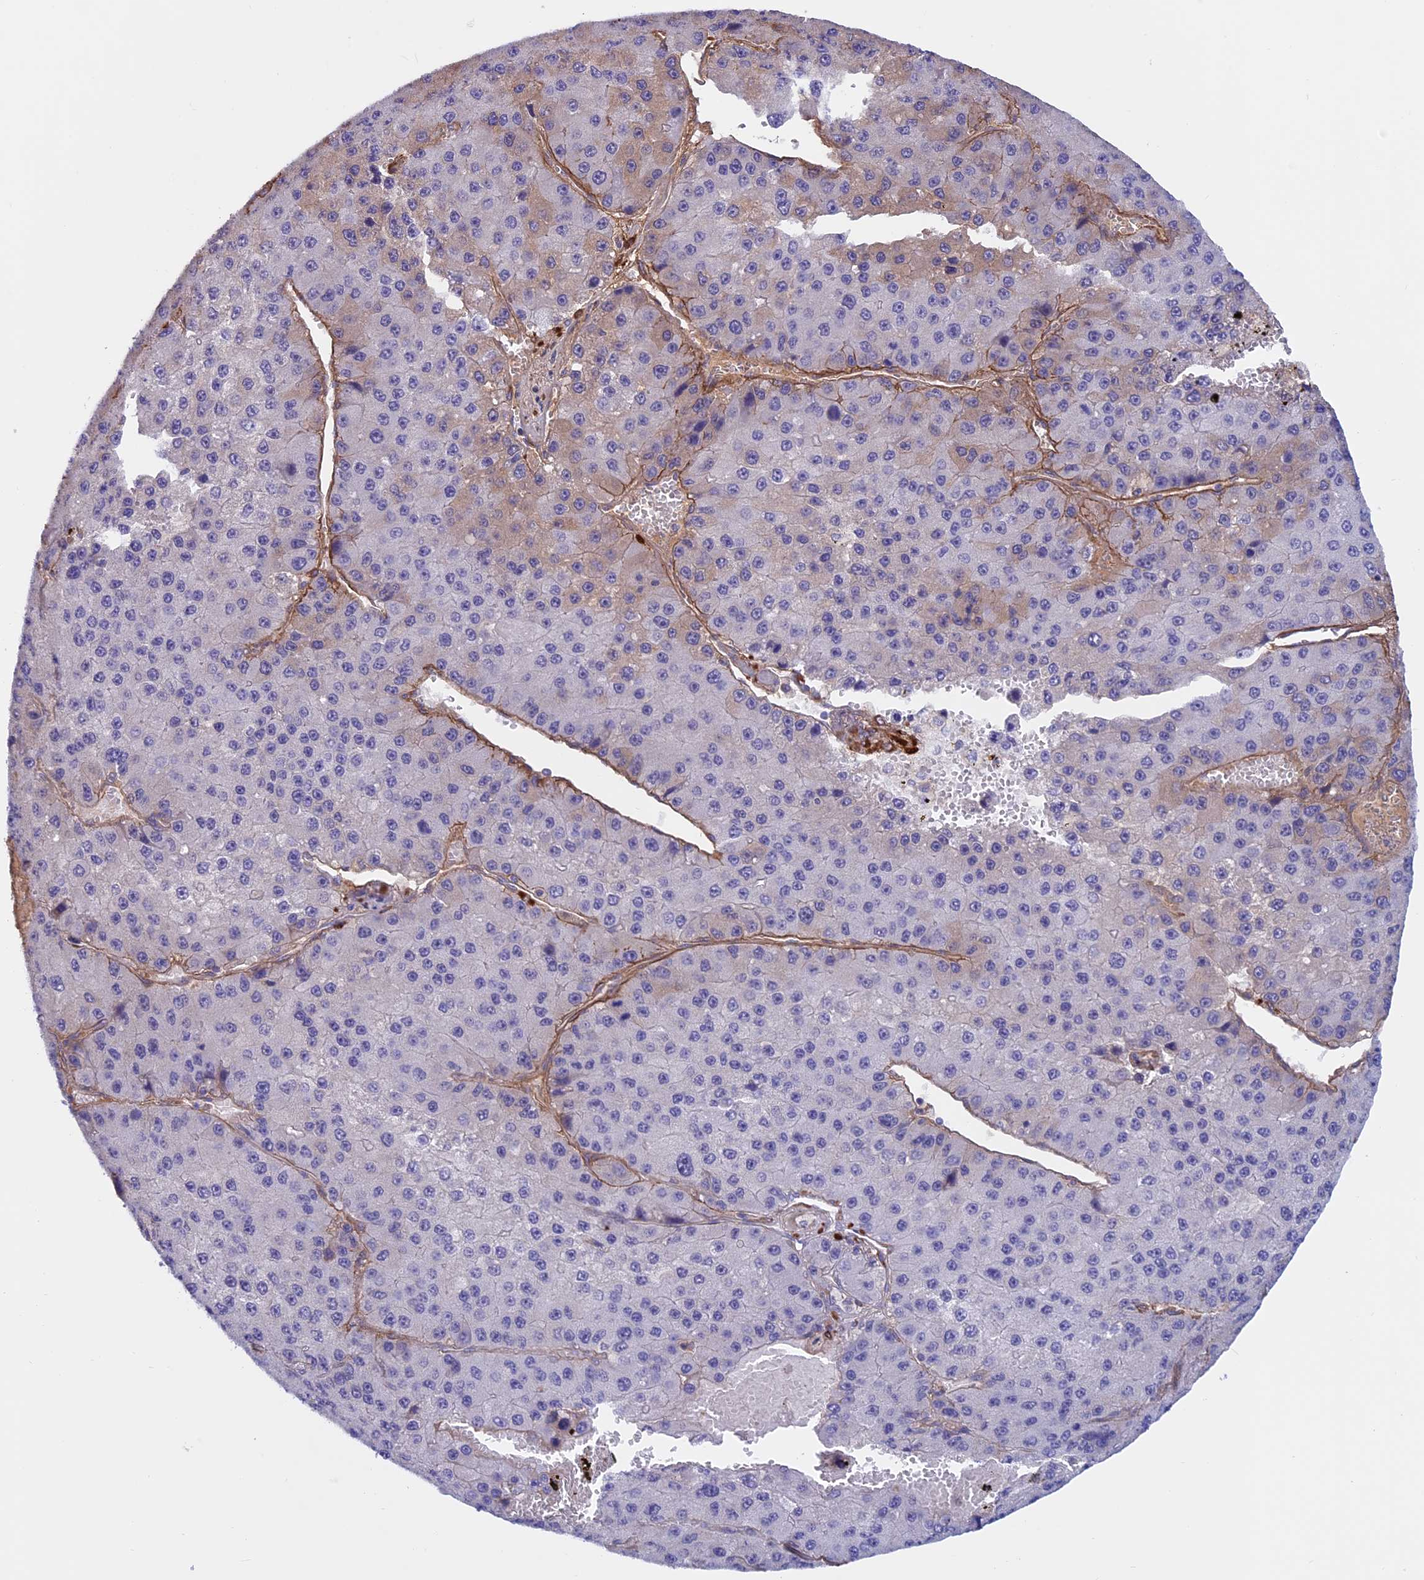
{"staining": {"intensity": "negative", "quantity": "none", "location": "none"}, "tissue": "liver cancer", "cell_type": "Tumor cells", "image_type": "cancer", "snomed": [{"axis": "morphology", "description": "Carcinoma, Hepatocellular, NOS"}, {"axis": "topography", "description": "Liver"}], "caption": "Human liver hepatocellular carcinoma stained for a protein using IHC demonstrates no staining in tumor cells.", "gene": "COL4A3", "patient": {"sex": "female", "age": 73}}